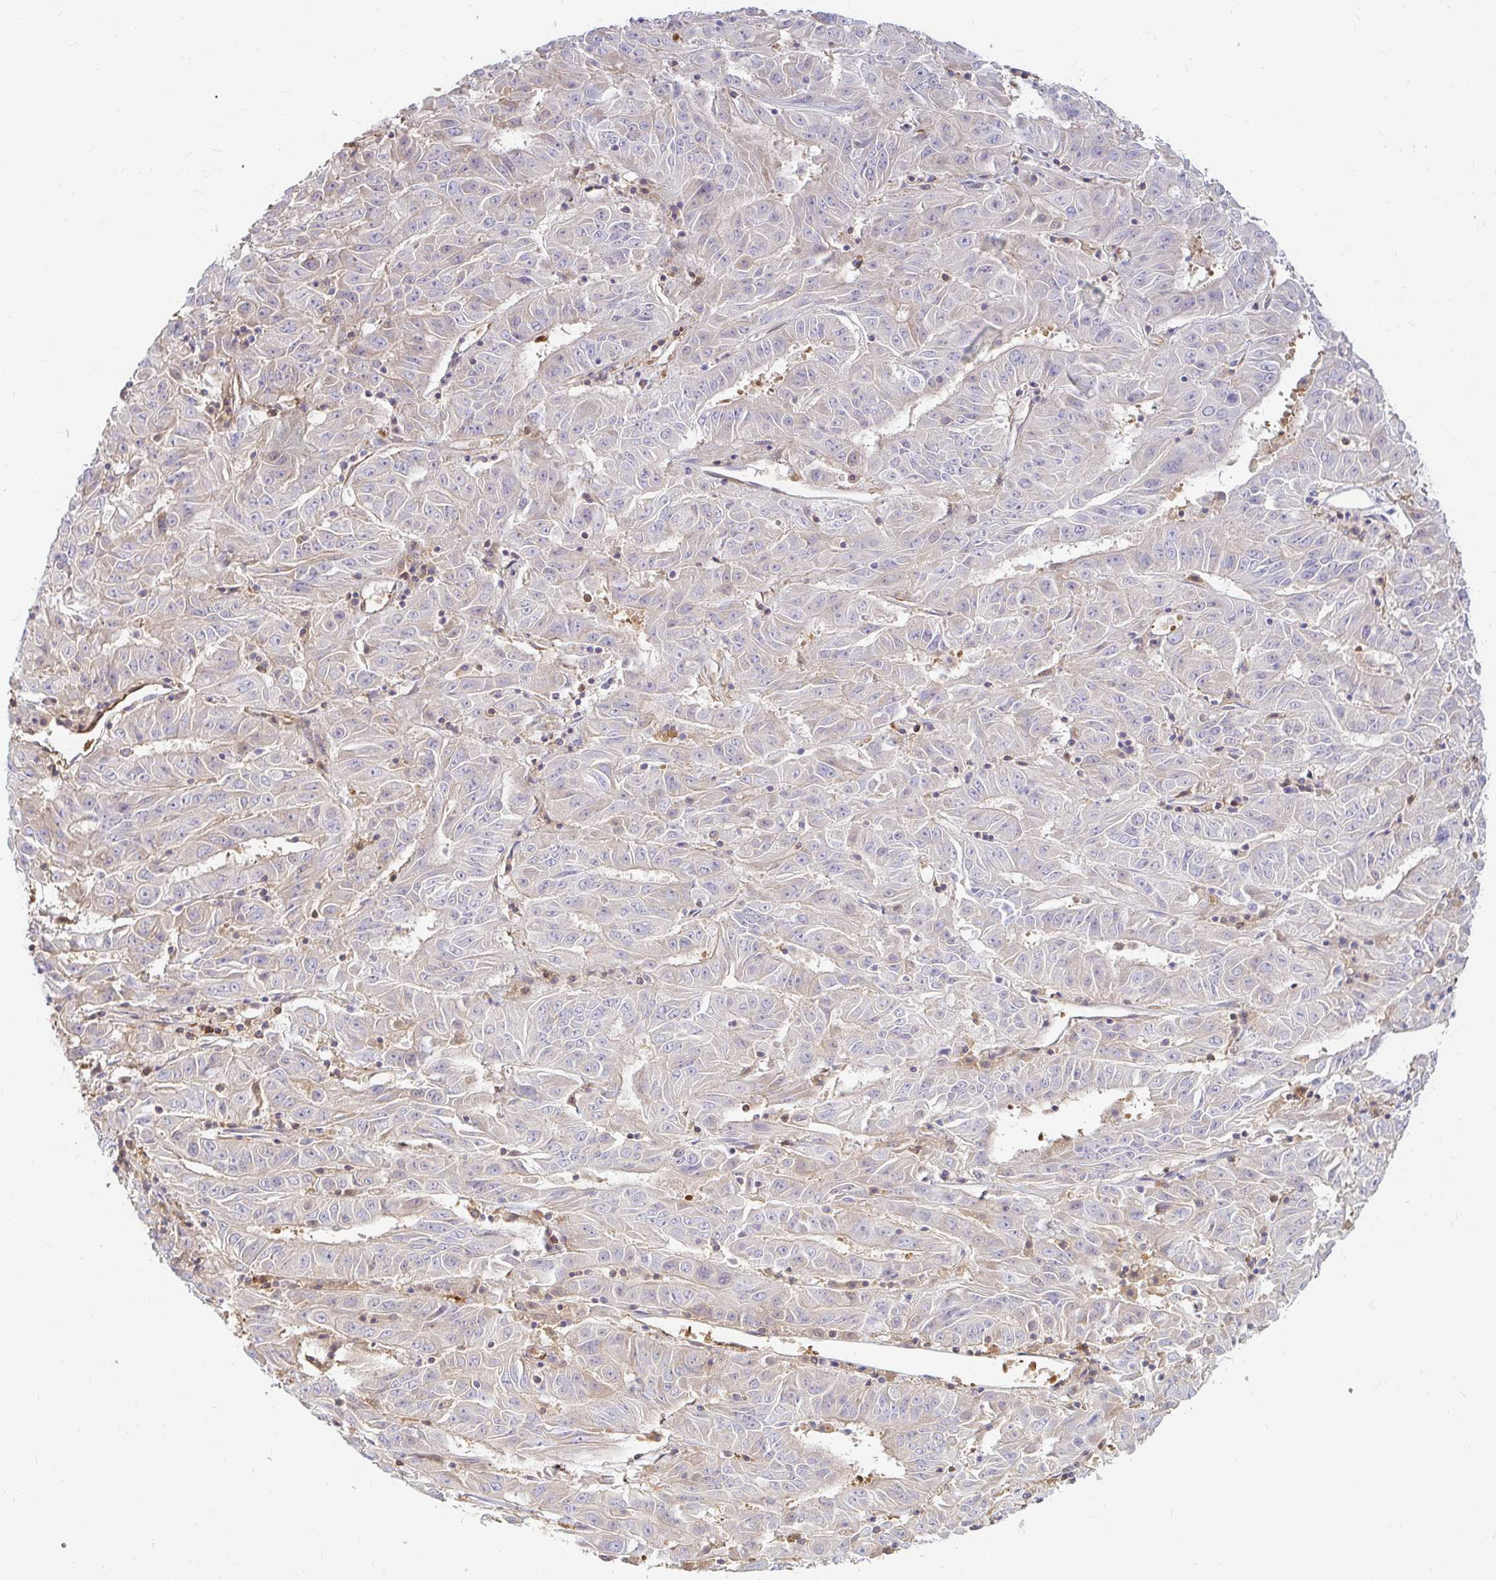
{"staining": {"intensity": "negative", "quantity": "none", "location": "none"}, "tissue": "pancreatic cancer", "cell_type": "Tumor cells", "image_type": "cancer", "snomed": [{"axis": "morphology", "description": "Adenocarcinoma, NOS"}, {"axis": "topography", "description": "Pancreas"}], "caption": "This image is of pancreatic adenocarcinoma stained with immunohistochemistry to label a protein in brown with the nuclei are counter-stained blue. There is no staining in tumor cells. Brightfield microscopy of immunohistochemistry stained with DAB (brown) and hematoxylin (blue), captured at high magnification.", "gene": "CAST", "patient": {"sex": "male", "age": 63}}